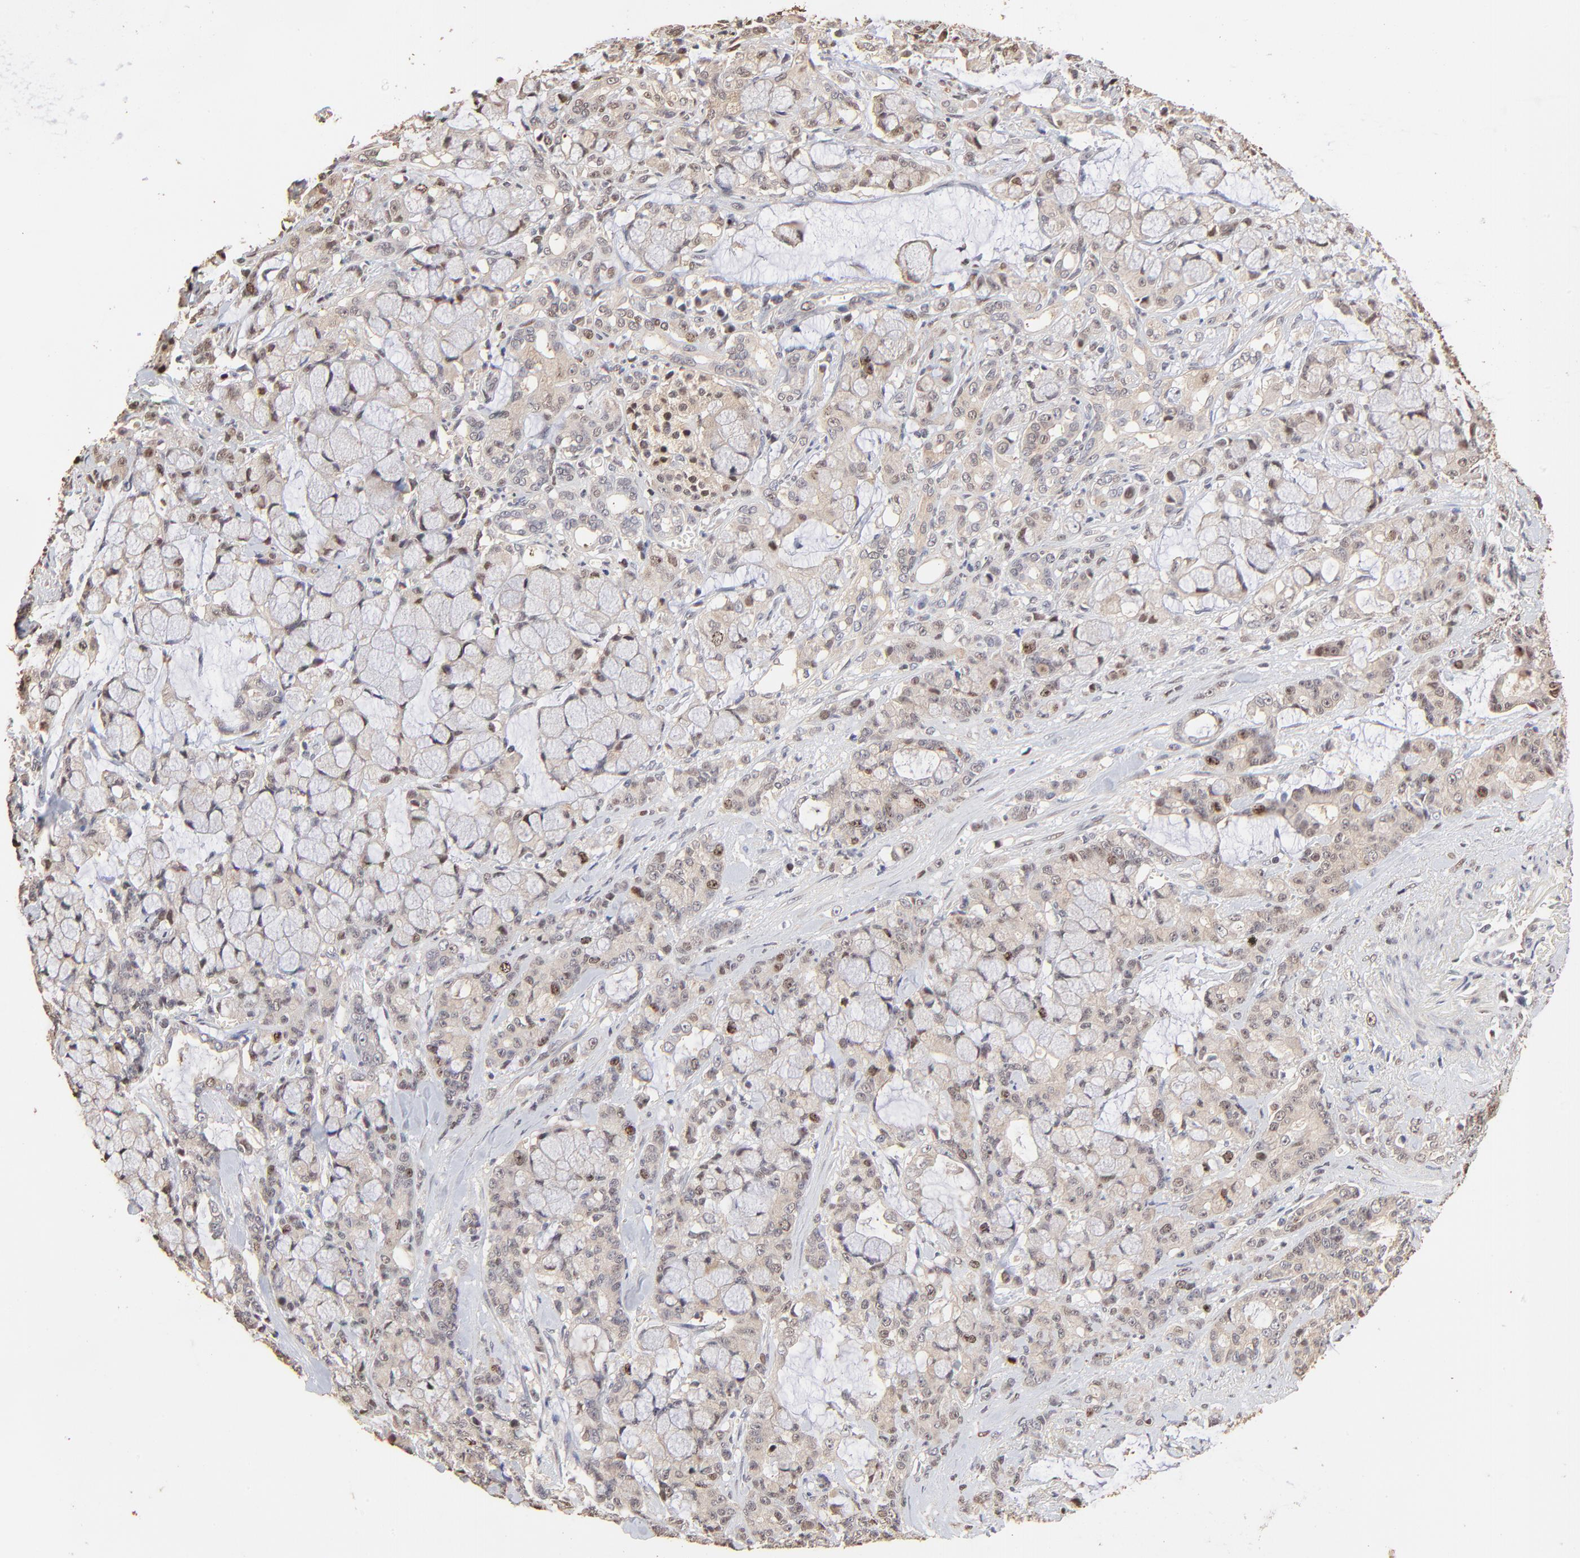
{"staining": {"intensity": "moderate", "quantity": "<25%", "location": "nuclear"}, "tissue": "pancreatic cancer", "cell_type": "Tumor cells", "image_type": "cancer", "snomed": [{"axis": "morphology", "description": "Adenocarcinoma, NOS"}, {"axis": "topography", "description": "Pancreas"}], "caption": "Immunohistochemistry of human pancreatic cancer (adenocarcinoma) shows low levels of moderate nuclear staining in about <25% of tumor cells.", "gene": "BIRC5", "patient": {"sex": "female", "age": 73}}